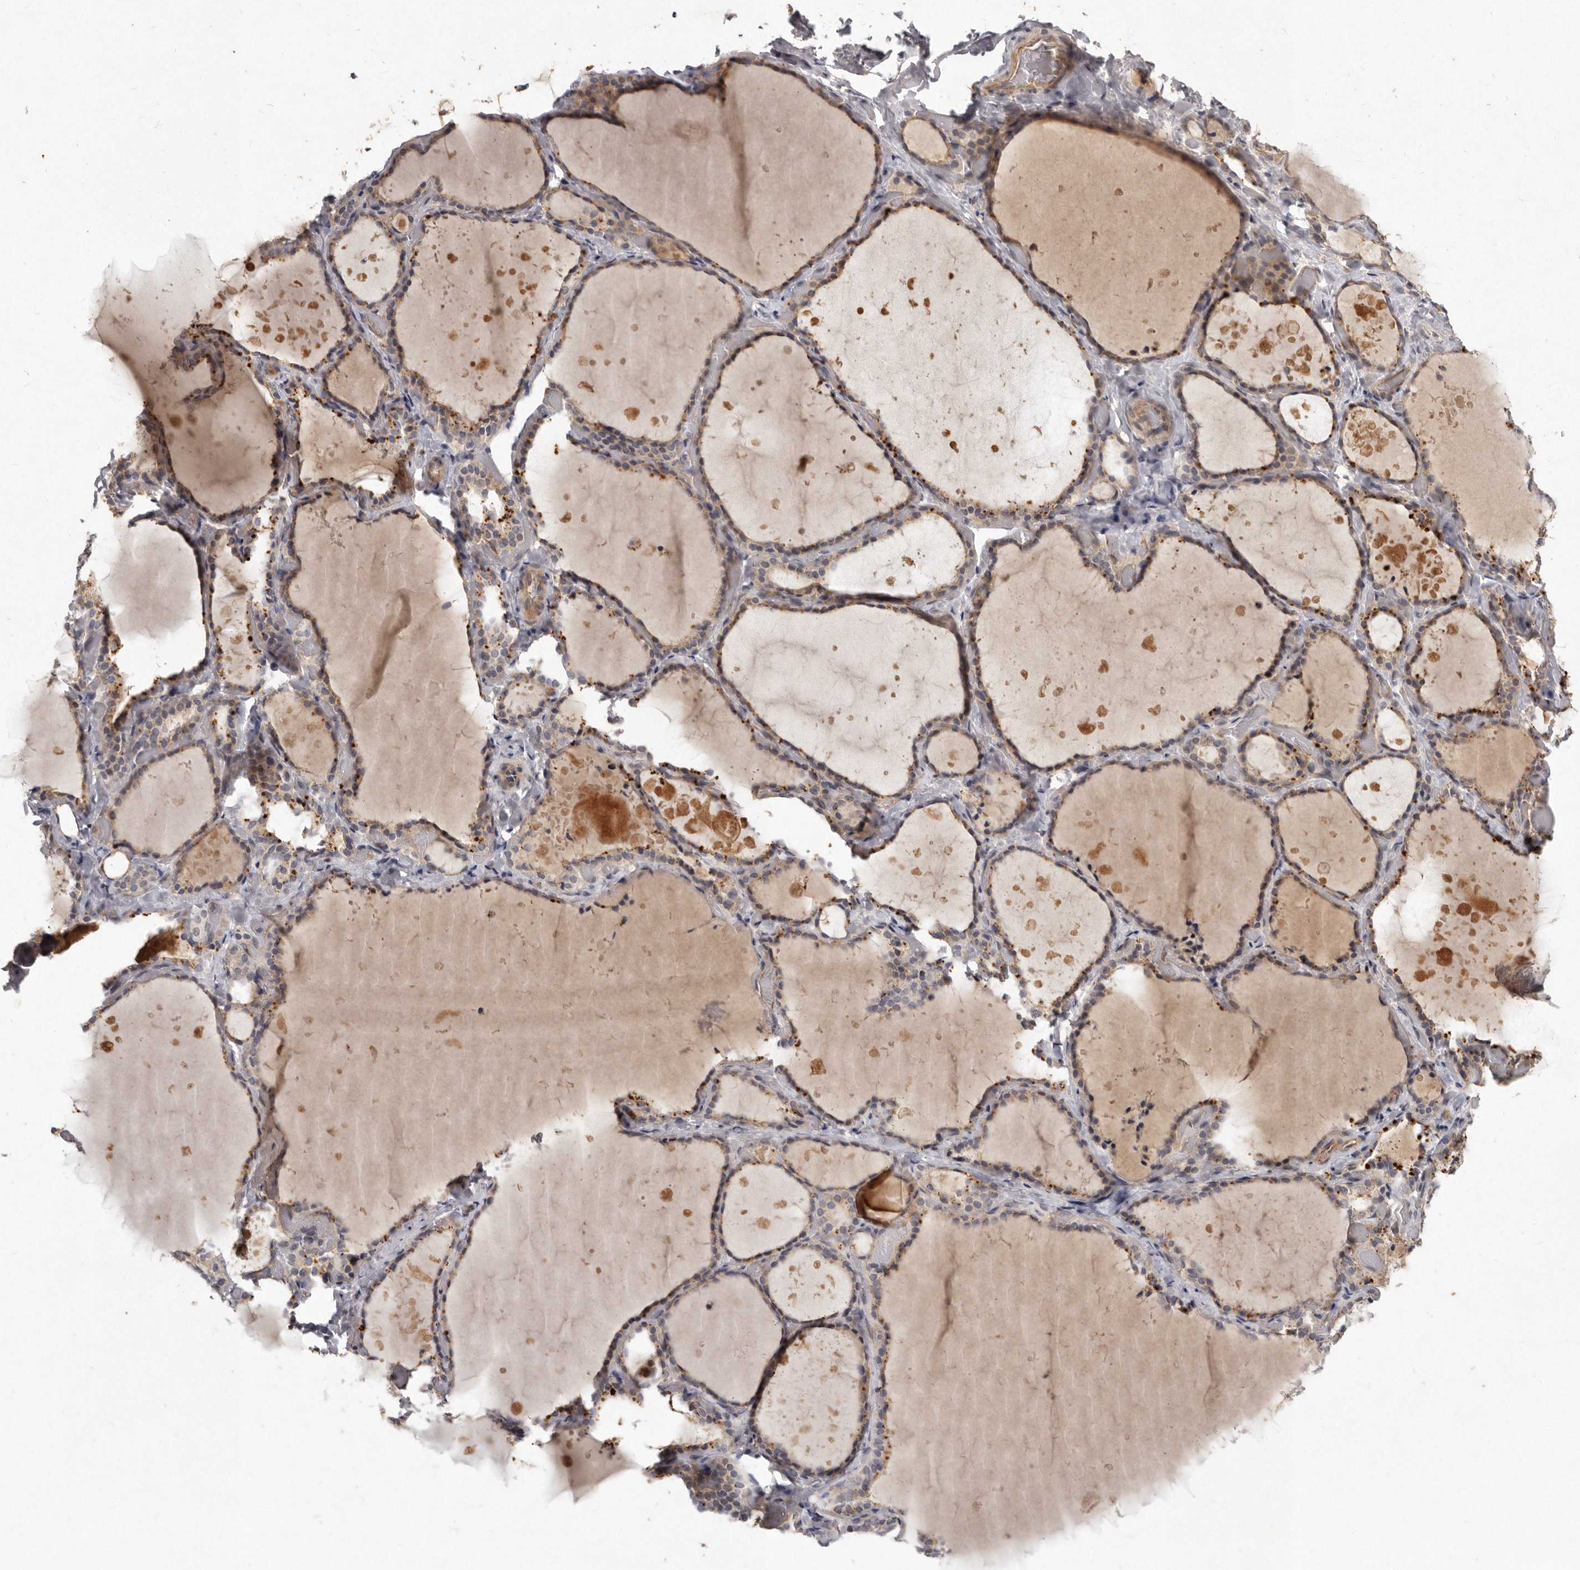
{"staining": {"intensity": "weak", "quantity": "25%-75%", "location": "cytoplasmic/membranous"}, "tissue": "thyroid gland", "cell_type": "Glandular cells", "image_type": "normal", "snomed": [{"axis": "morphology", "description": "Normal tissue, NOS"}, {"axis": "topography", "description": "Thyroid gland"}], "caption": "Immunohistochemistry (IHC) (DAB) staining of unremarkable thyroid gland reveals weak cytoplasmic/membranous protein expression in approximately 25%-75% of glandular cells.", "gene": "SLC22A1", "patient": {"sex": "female", "age": 44}}